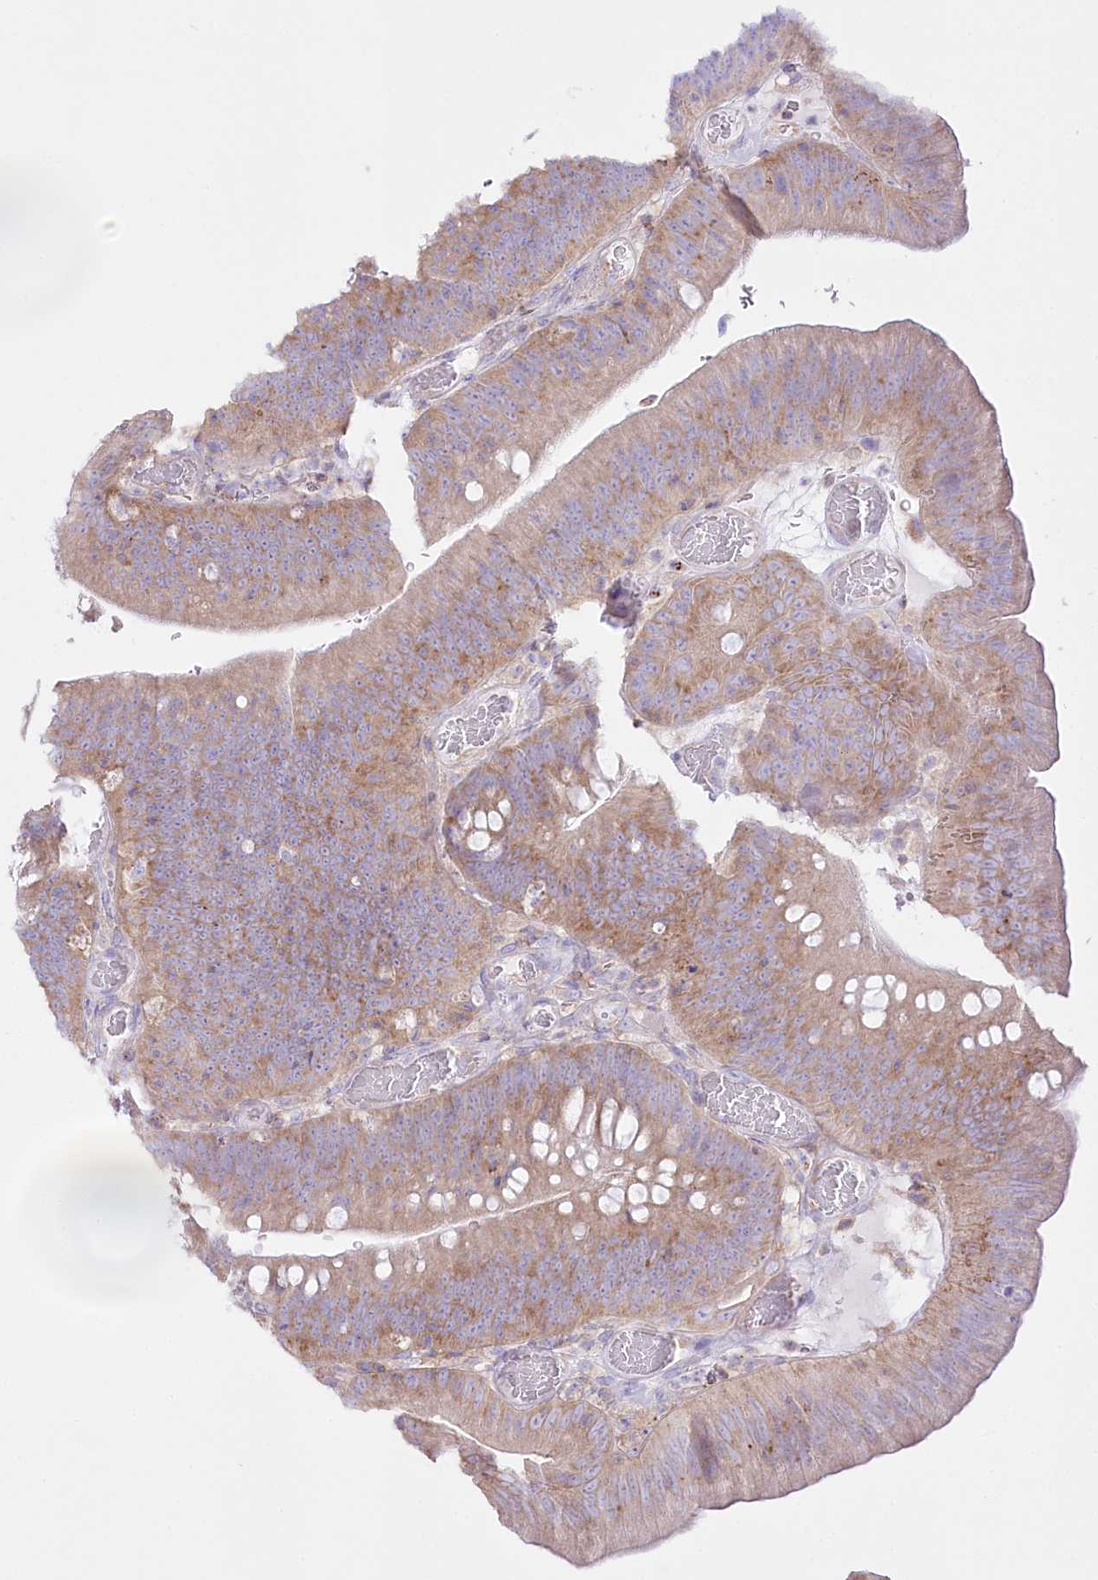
{"staining": {"intensity": "moderate", "quantity": "25%-75%", "location": "cytoplasmic/membranous"}, "tissue": "colorectal cancer", "cell_type": "Tumor cells", "image_type": "cancer", "snomed": [{"axis": "morphology", "description": "Normal tissue, NOS"}, {"axis": "topography", "description": "Colon"}], "caption": "Protein expression analysis of colorectal cancer demonstrates moderate cytoplasmic/membranous positivity in about 25%-75% of tumor cells.", "gene": "FAM216A", "patient": {"sex": "female", "age": 82}}